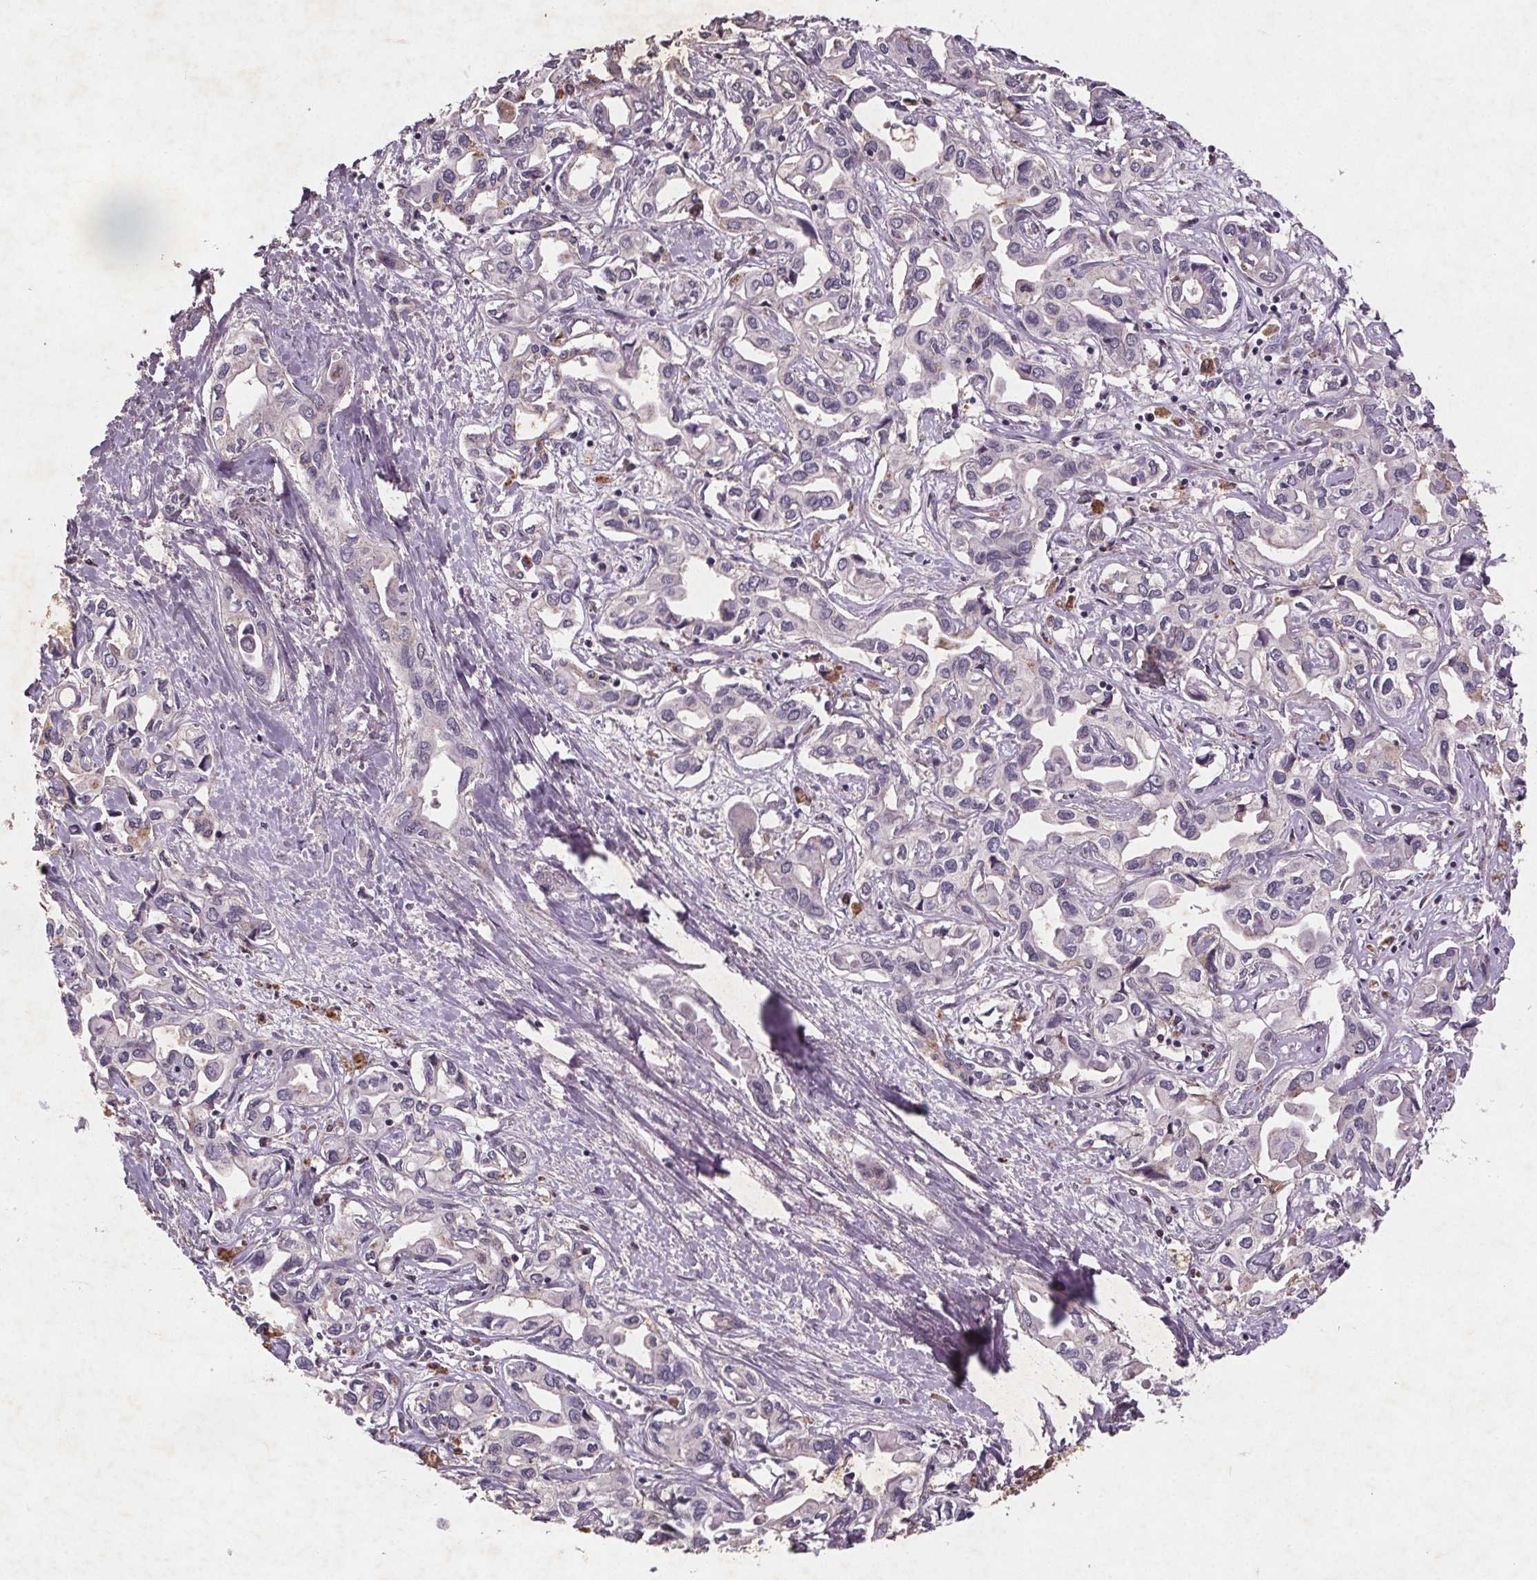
{"staining": {"intensity": "negative", "quantity": "none", "location": "none"}, "tissue": "liver cancer", "cell_type": "Tumor cells", "image_type": "cancer", "snomed": [{"axis": "morphology", "description": "Cholangiocarcinoma"}, {"axis": "topography", "description": "Liver"}], "caption": "Tumor cells are negative for protein expression in human liver cholangiocarcinoma.", "gene": "STRN3", "patient": {"sex": "female", "age": 64}}